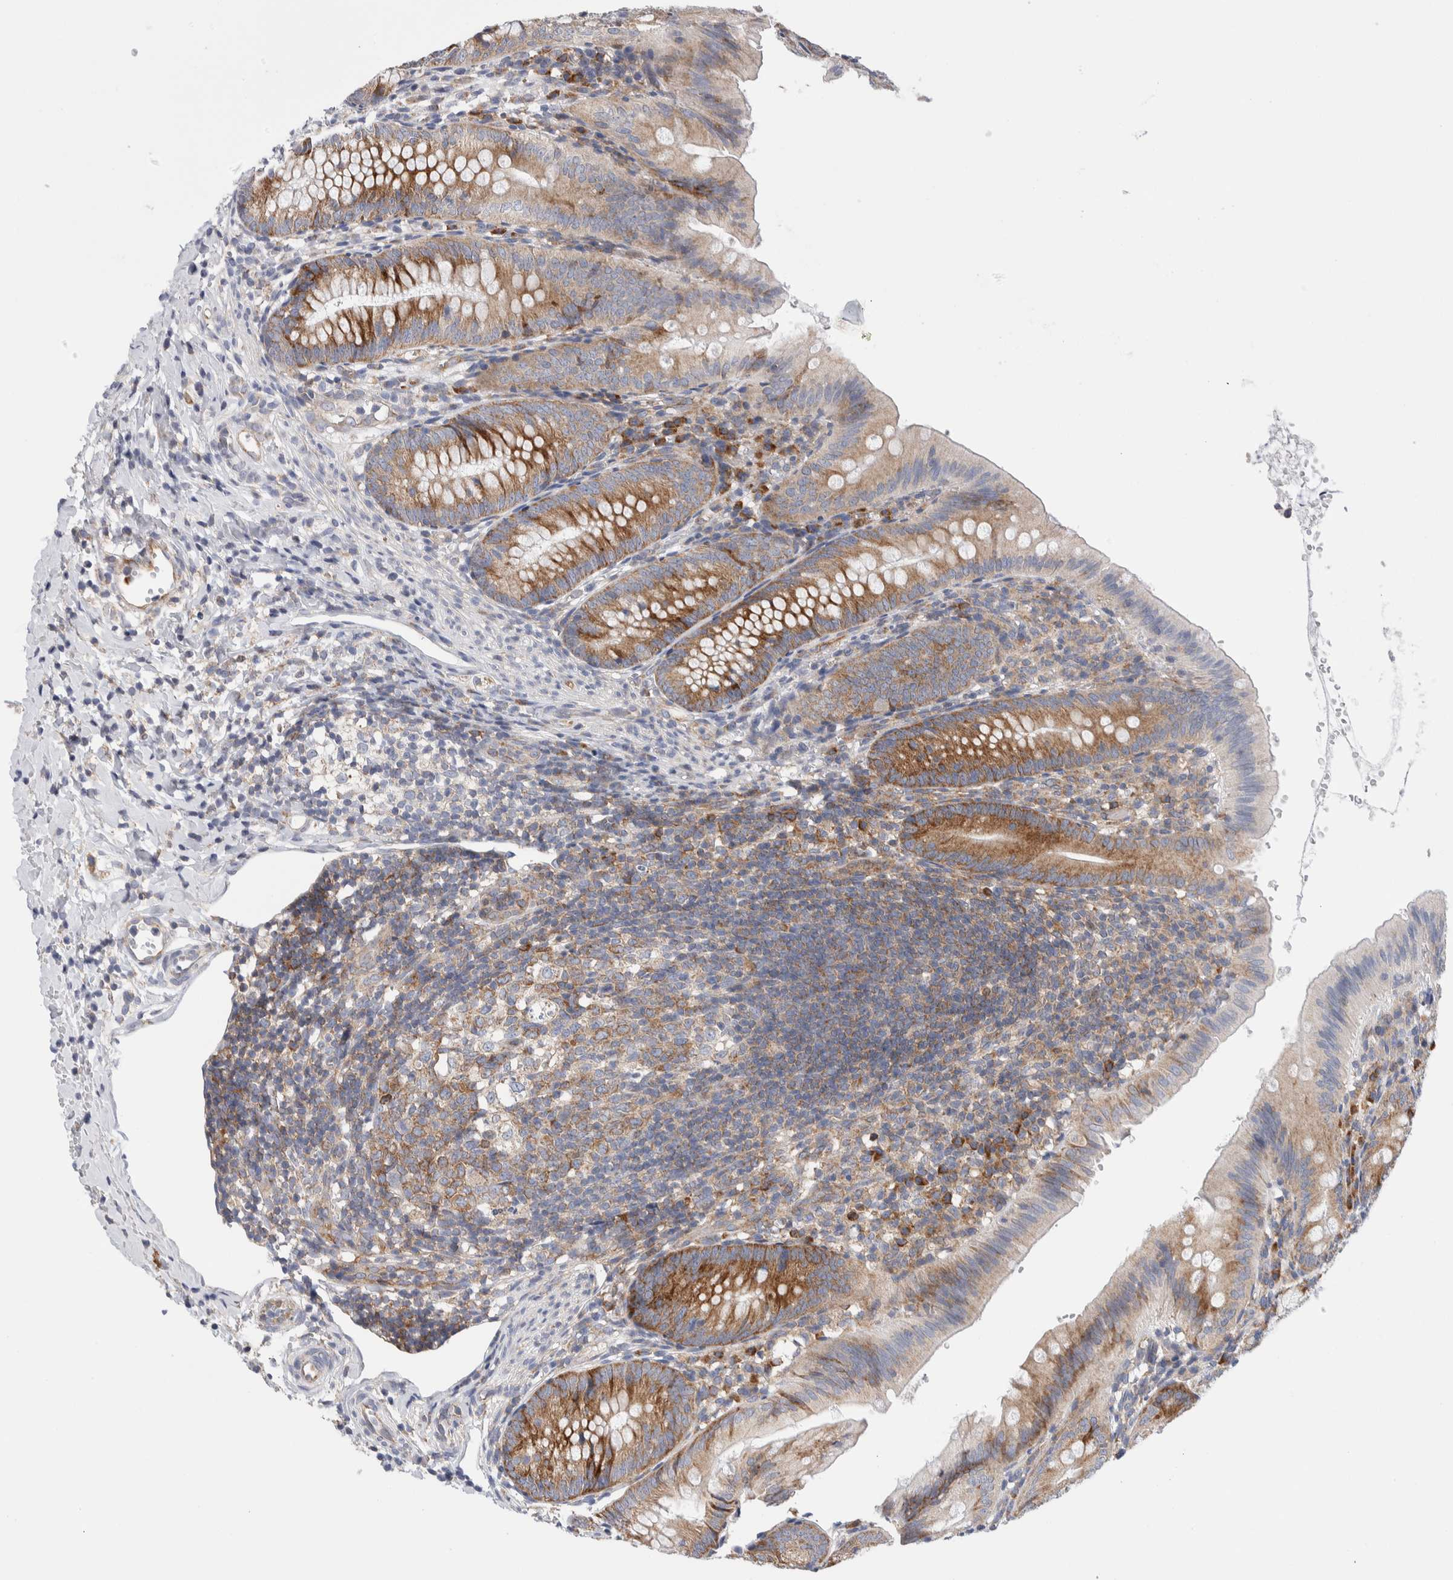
{"staining": {"intensity": "moderate", "quantity": ">75%", "location": "cytoplasmic/membranous"}, "tissue": "appendix", "cell_type": "Glandular cells", "image_type": "normal", "snomed": [{"axis": "morphology", "description": "Normal tissue, NOS"}, {"axis": "topography", "description": "Appendix"}], "caption": "Glandular cells demonstrate medium levels of moderate cytoplasmic/membranous positivity in about >75% of cells in unremarkable human appendix. The staining was performed using DAB (3,3'-diaminobenzidine) to visualize the protein expression in brown, while the nuclei were stained in blue with hematoxylin (Magnification: 20x).", "gene": "RACK1", "patient": {"sex": "male", "age": 1}}